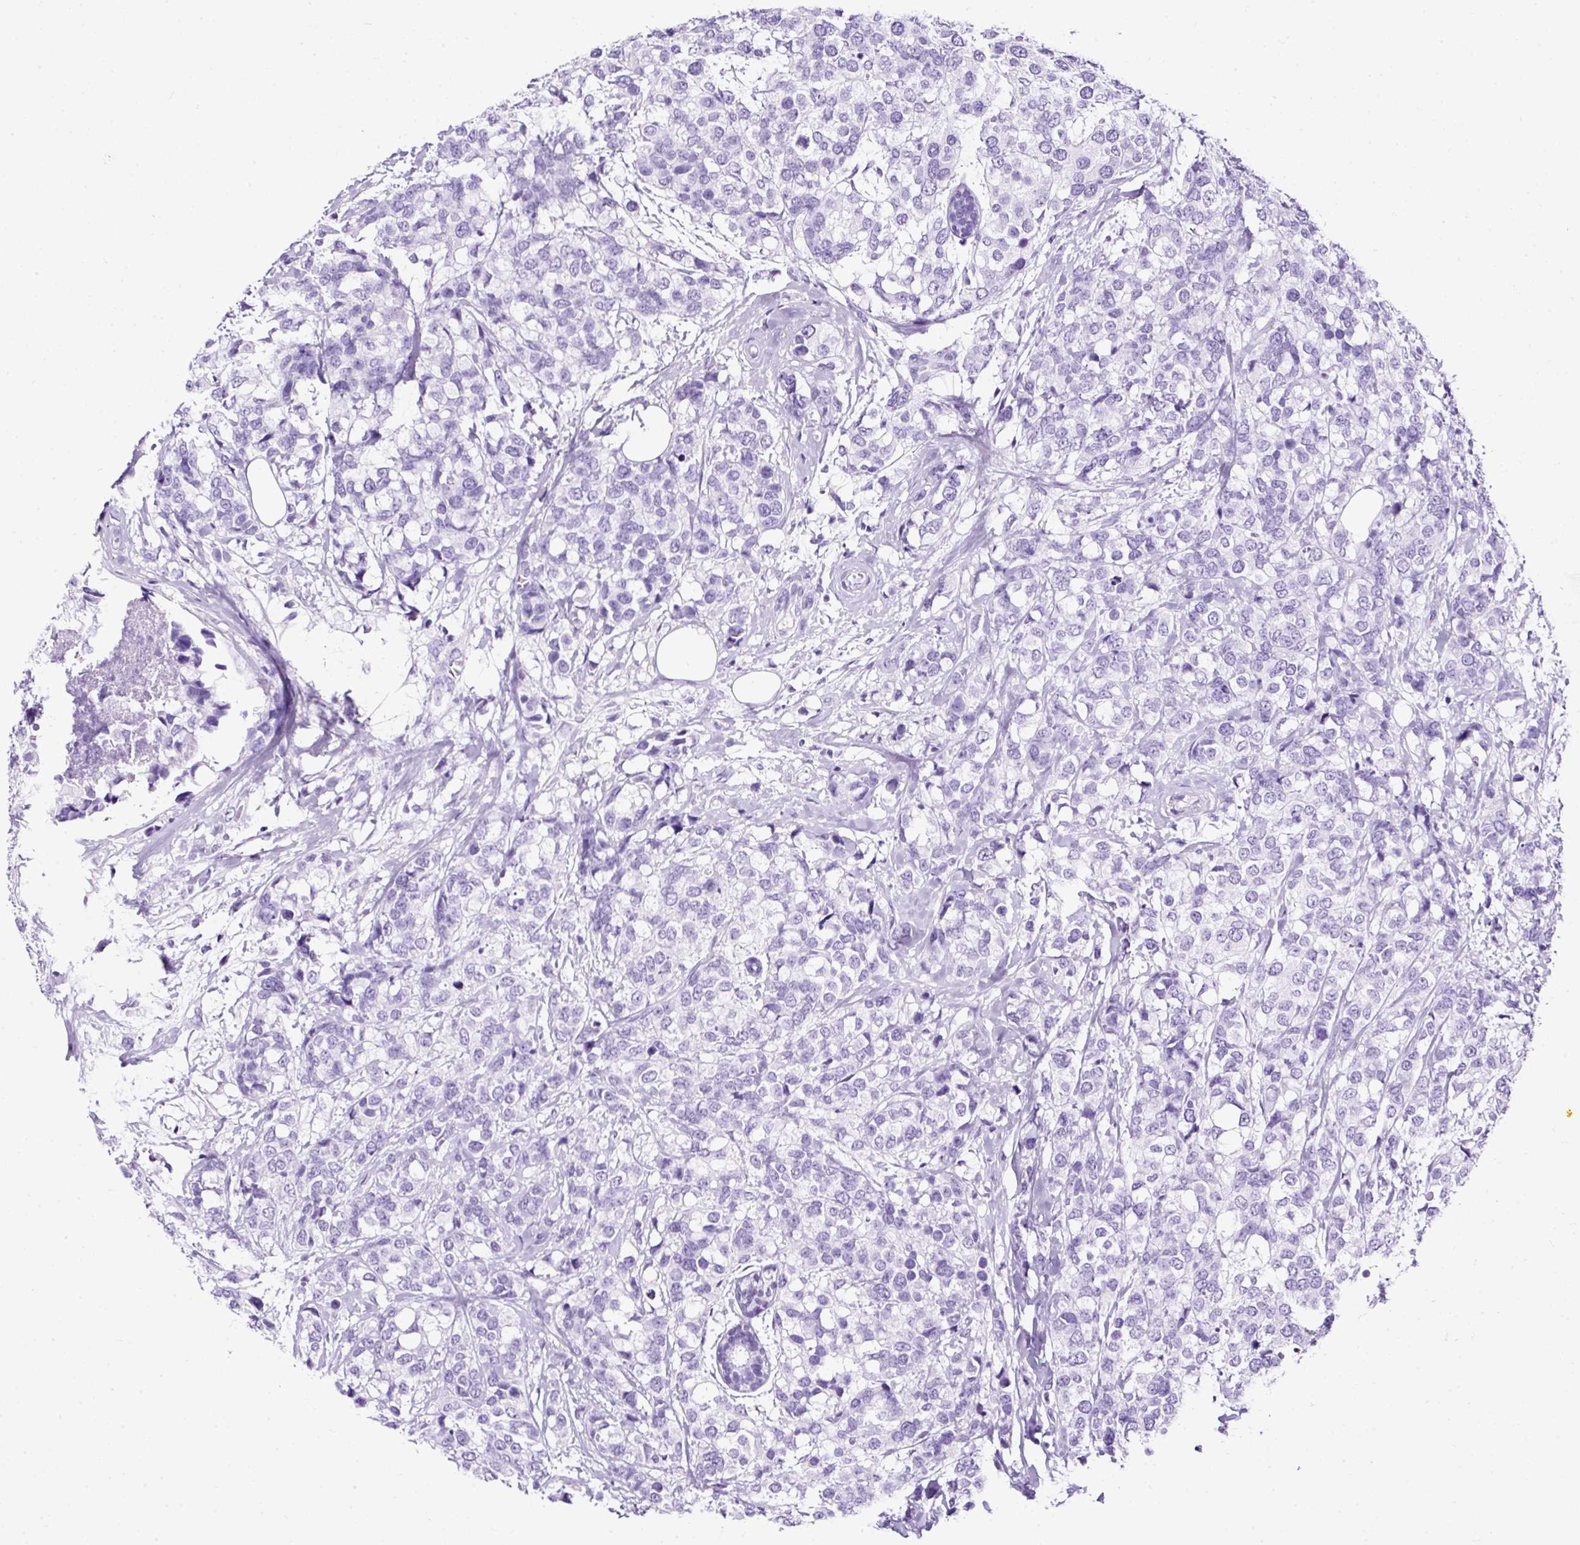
{"staining": {"intensity": "negative", "quantity": "none", "location": "none"}, "tissue": "breast cancer", "cell_type": "Tumor cells", "image_type": "cancer", "snomed": [{"axis": "morphology", "description": "Lobular carcinoma"}, {"axis": "topography", "description": "Breast"}], "caption": "This is an IHC photomicrograph of human lobular carcinoma (breast). There is no positivity in tumor cells.", "gene": "NTS", "patient": {"sex": "female", "age": 59}}